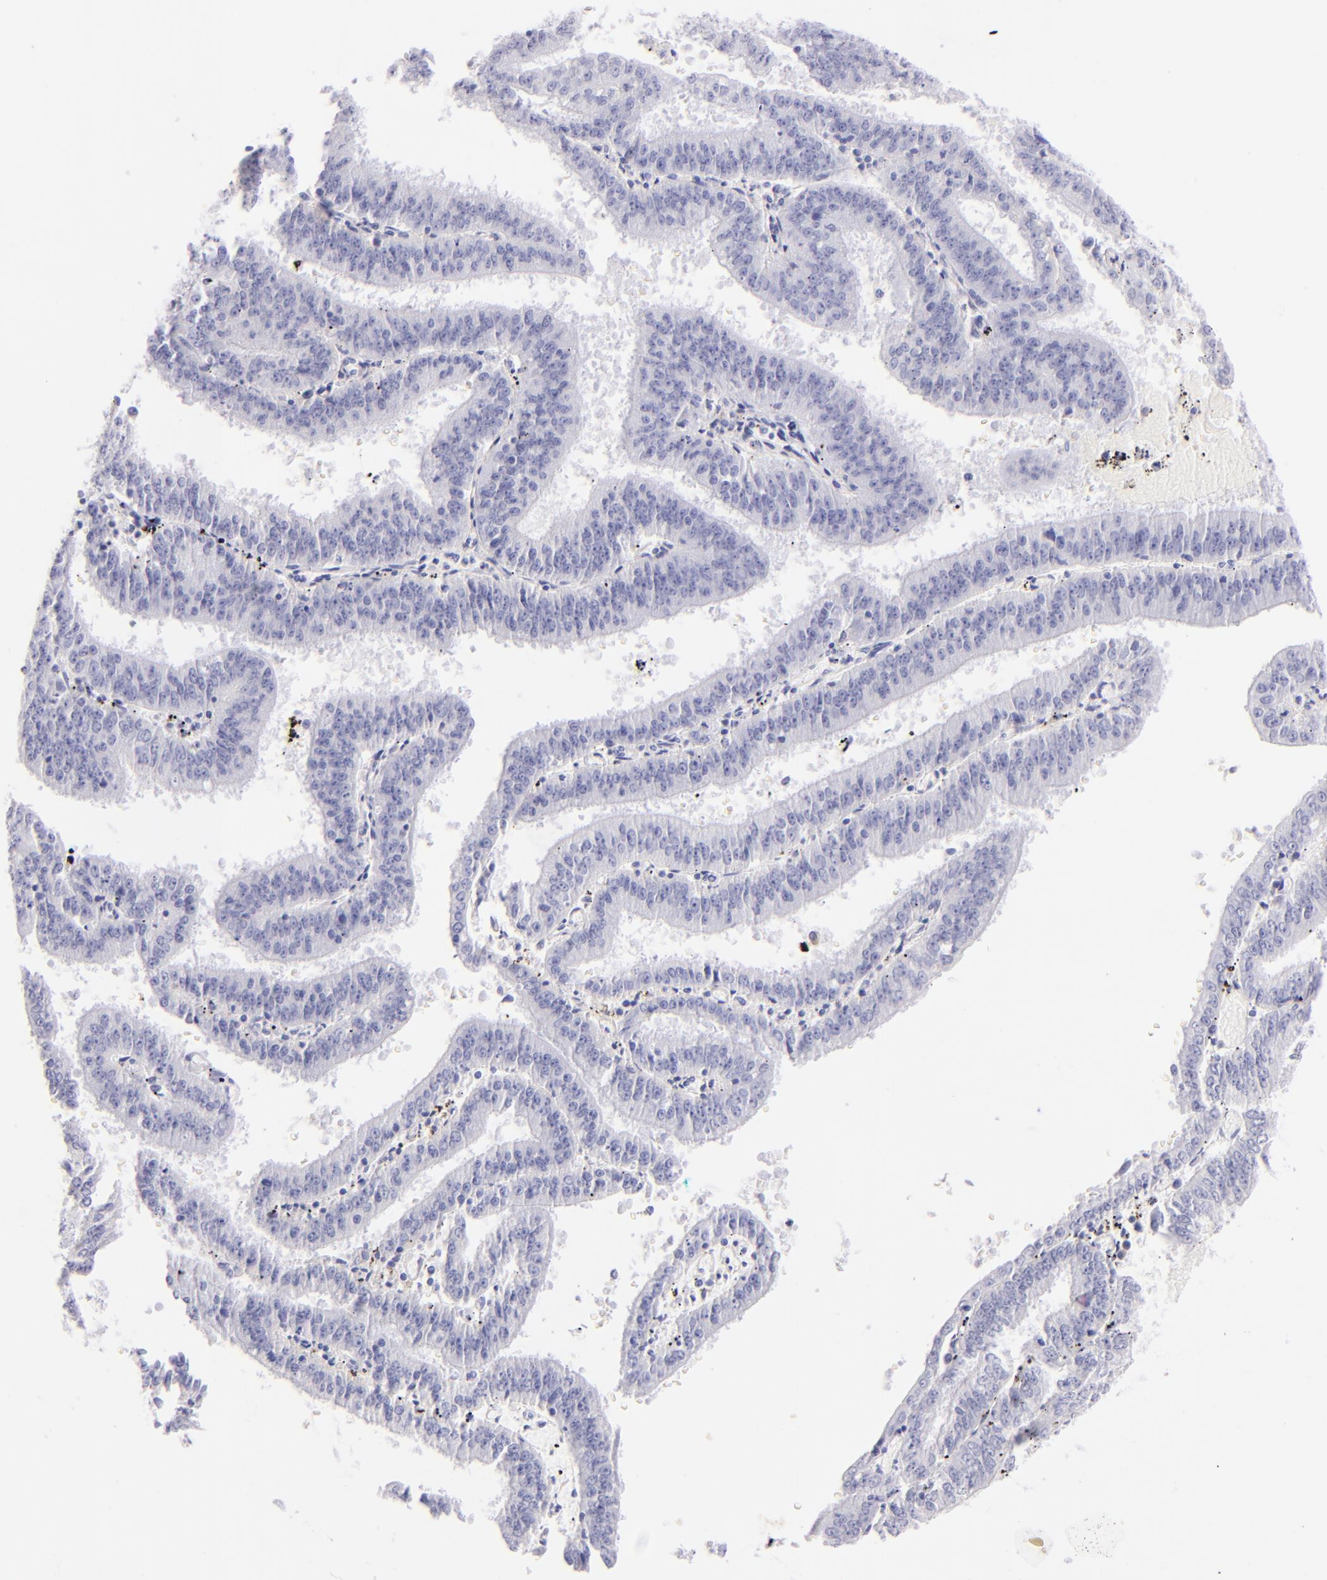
{"staining": {"intensity": "negative", "quantity": "none", "location": "none"}, "tissue": "endometrial cancer", "cell_type": "Tumor cells", "image_type": "cancer", "snomed": [{"axis": "morphology", "description": "Adenocarcinoma, NOS"}, {"axis": "topography", "description": "Endometrium"}], "caption": "Tumor cells are negative for brown protein staining in adenocarcinoma (endometrial).", "gene": "SDC1", "patient": {"sex": "female", "age": 66}}